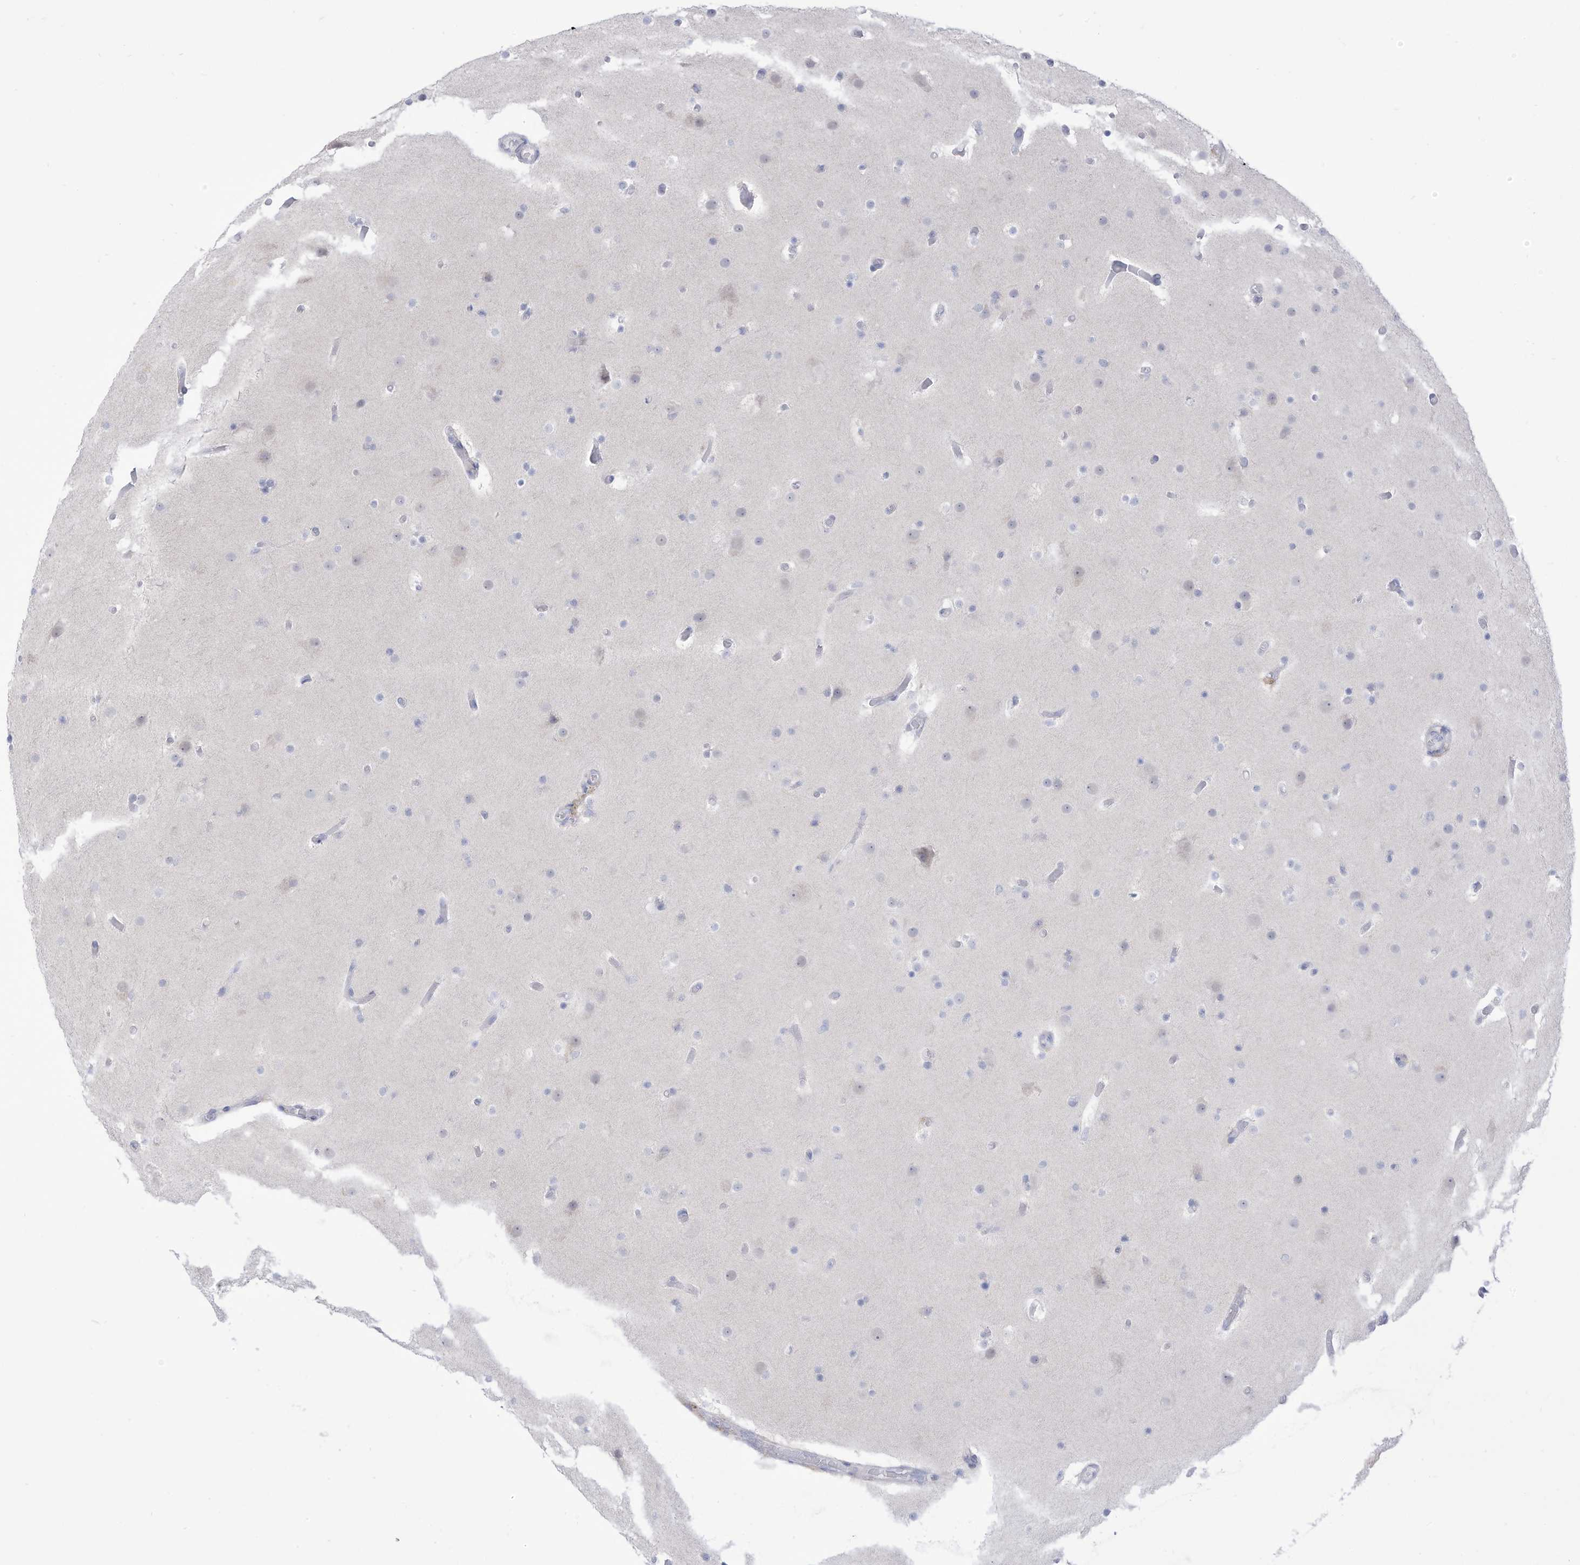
{"staining": {"intensity": "negative", "quantity": "none", "location": "none"}, "tissue": "glioma", "cell_type": "Tumor cells", "image_type": "cancer", "snomed": [{"axis": "morphology", "description": "Glioma, malignant, High grade"}, {"axis": "topography", "description": "Cerebral cortex"}], "caption": "Tumor cells are negative for brown protein staining in glioma.", "gene": "OGT", "patient": {"sex": "female", "age": 36}}